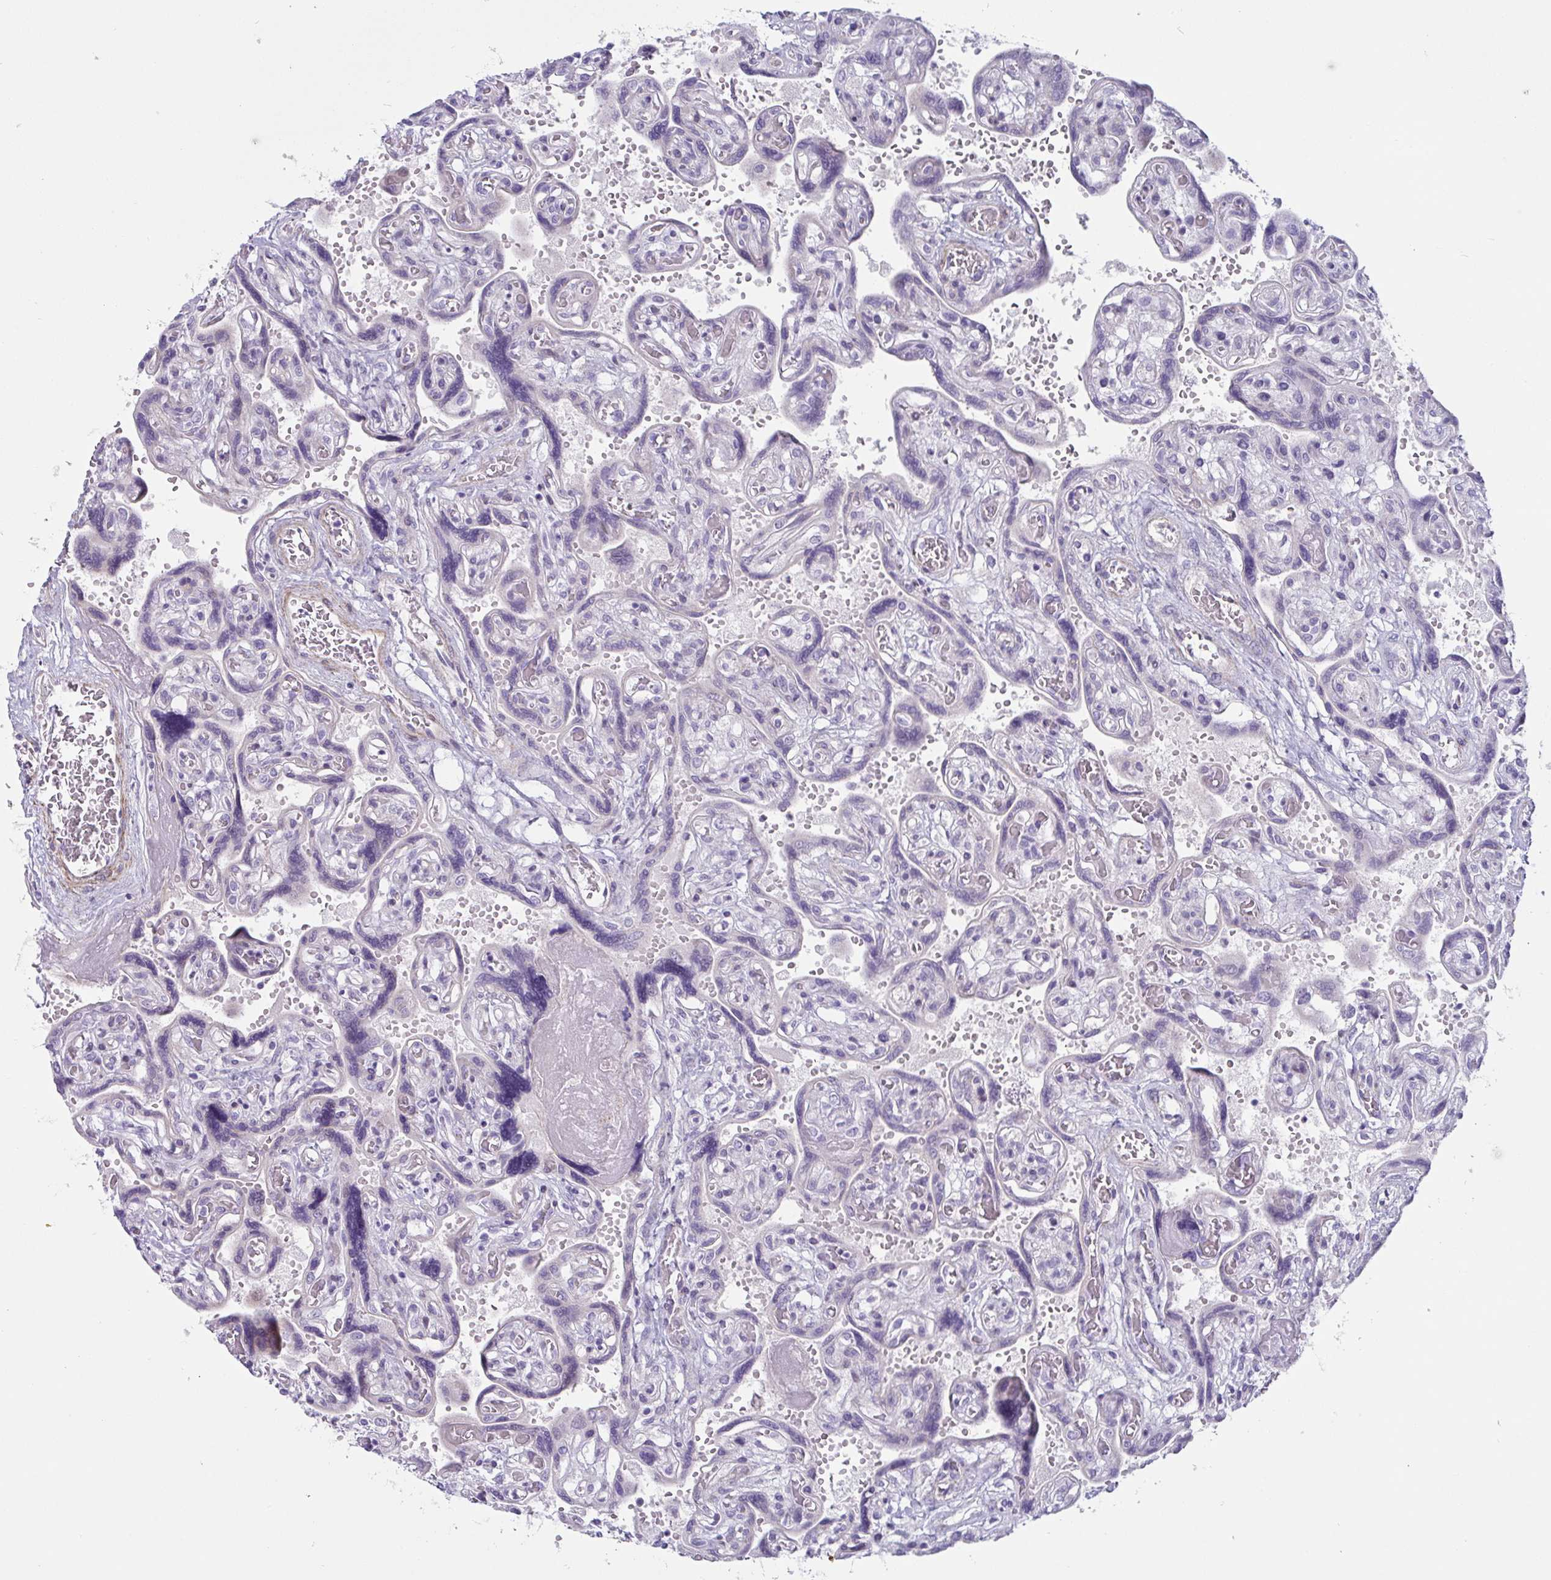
{"staining": {"intensity": "negative", "quantity": "none", "location": "none"}, "tissue": "placenta", "cell_type": "Decidual cells", "image_type": "normal", "snomed": [{"axis": "morphology", "description": "Normal tissue, NOS"}, {"axis": "topography", "description": "Placenta"}], "caption": "A high-resolution photomicrograph shows immunohistochemistry (IHC) staining of unremarkable placenta, which reveals no significant staining in decidual cells.", "gene": "OR5P3", "patient": {"sex": "female", "age": 32}}